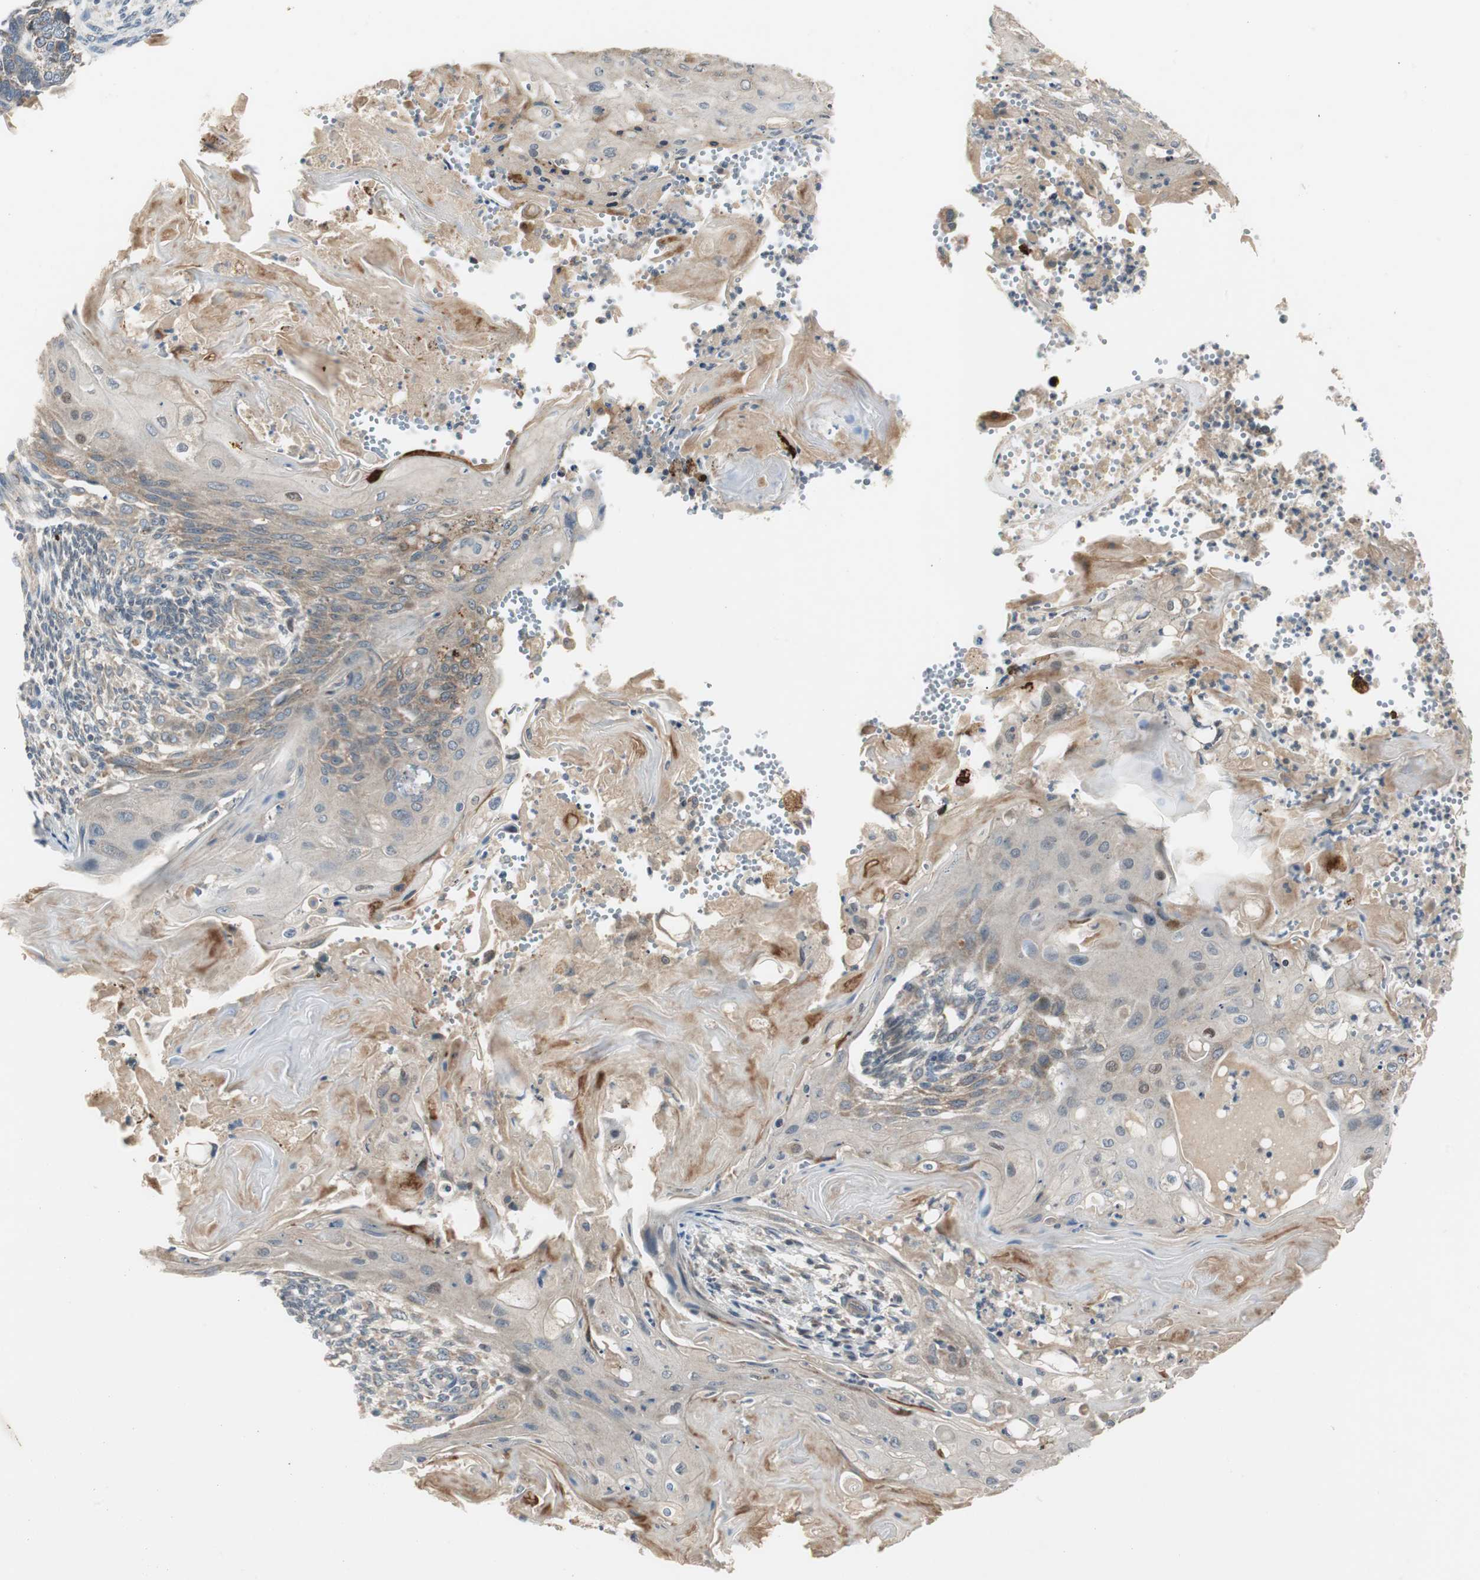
{"staining": {"intensity": "moderate", "quantity": ">75%", "location": "cytoplasmic/membranous"}, "tissue": "endometrial cancer", "cell_type": "Tumor cells", "image_type": "cancer", "snomed": [{"axis": "morphology", "description": "Neoplasm, malignant, NOS"}, {"axis": "topography", "description": "Endometrium"}], "caption": "Tumor cells demonstrate moderate cytoplasmic/membranous positivity in approximately >75% of cells in endometrial neoplasm (malignant). (DAB = brown stain, brightfield microscopy at high magnification).", "gene": "MYT1", "patient": {"sex": "female", "age": 74}}